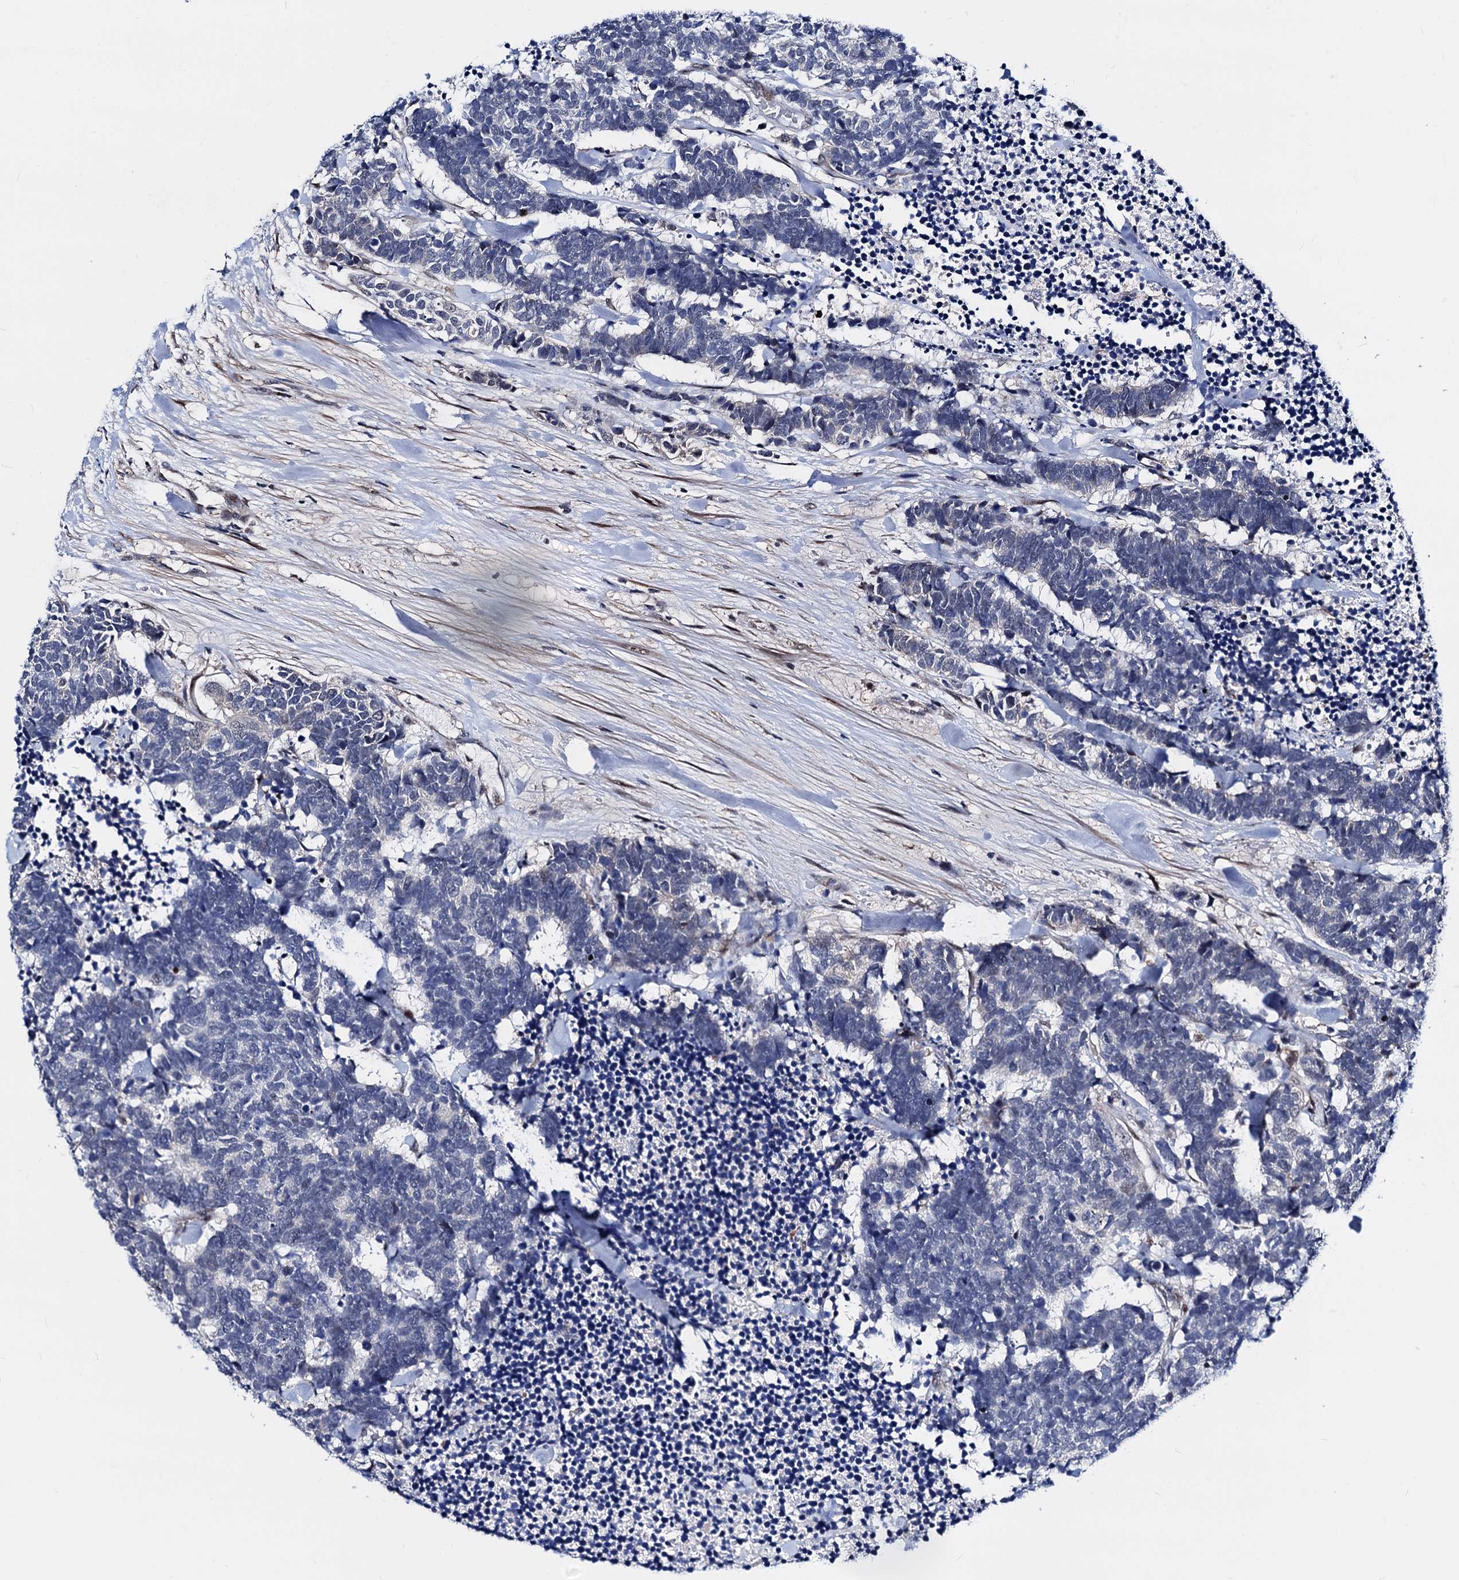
{"staining": {"intensity": "negative", "quantity": "none", "location": "none"}, "tissue": "carcinoid", "cell_type": "Tumor cells", "image_type": "cancer", "snomed": [{"axis": "morphology", "description": "Carcinoma, NOS"}, {"axis": "morphology", "description": "Carcinoid, malignant, NOS"}, {"axis": "topography", "description": "Urinary bladder"}], "caption": "The immunohistochemistry image has no significant positivity in tumor cells of carcinoid tissue.", "gene": "COA4", "patient": {"sex": "male", "age": 57}}